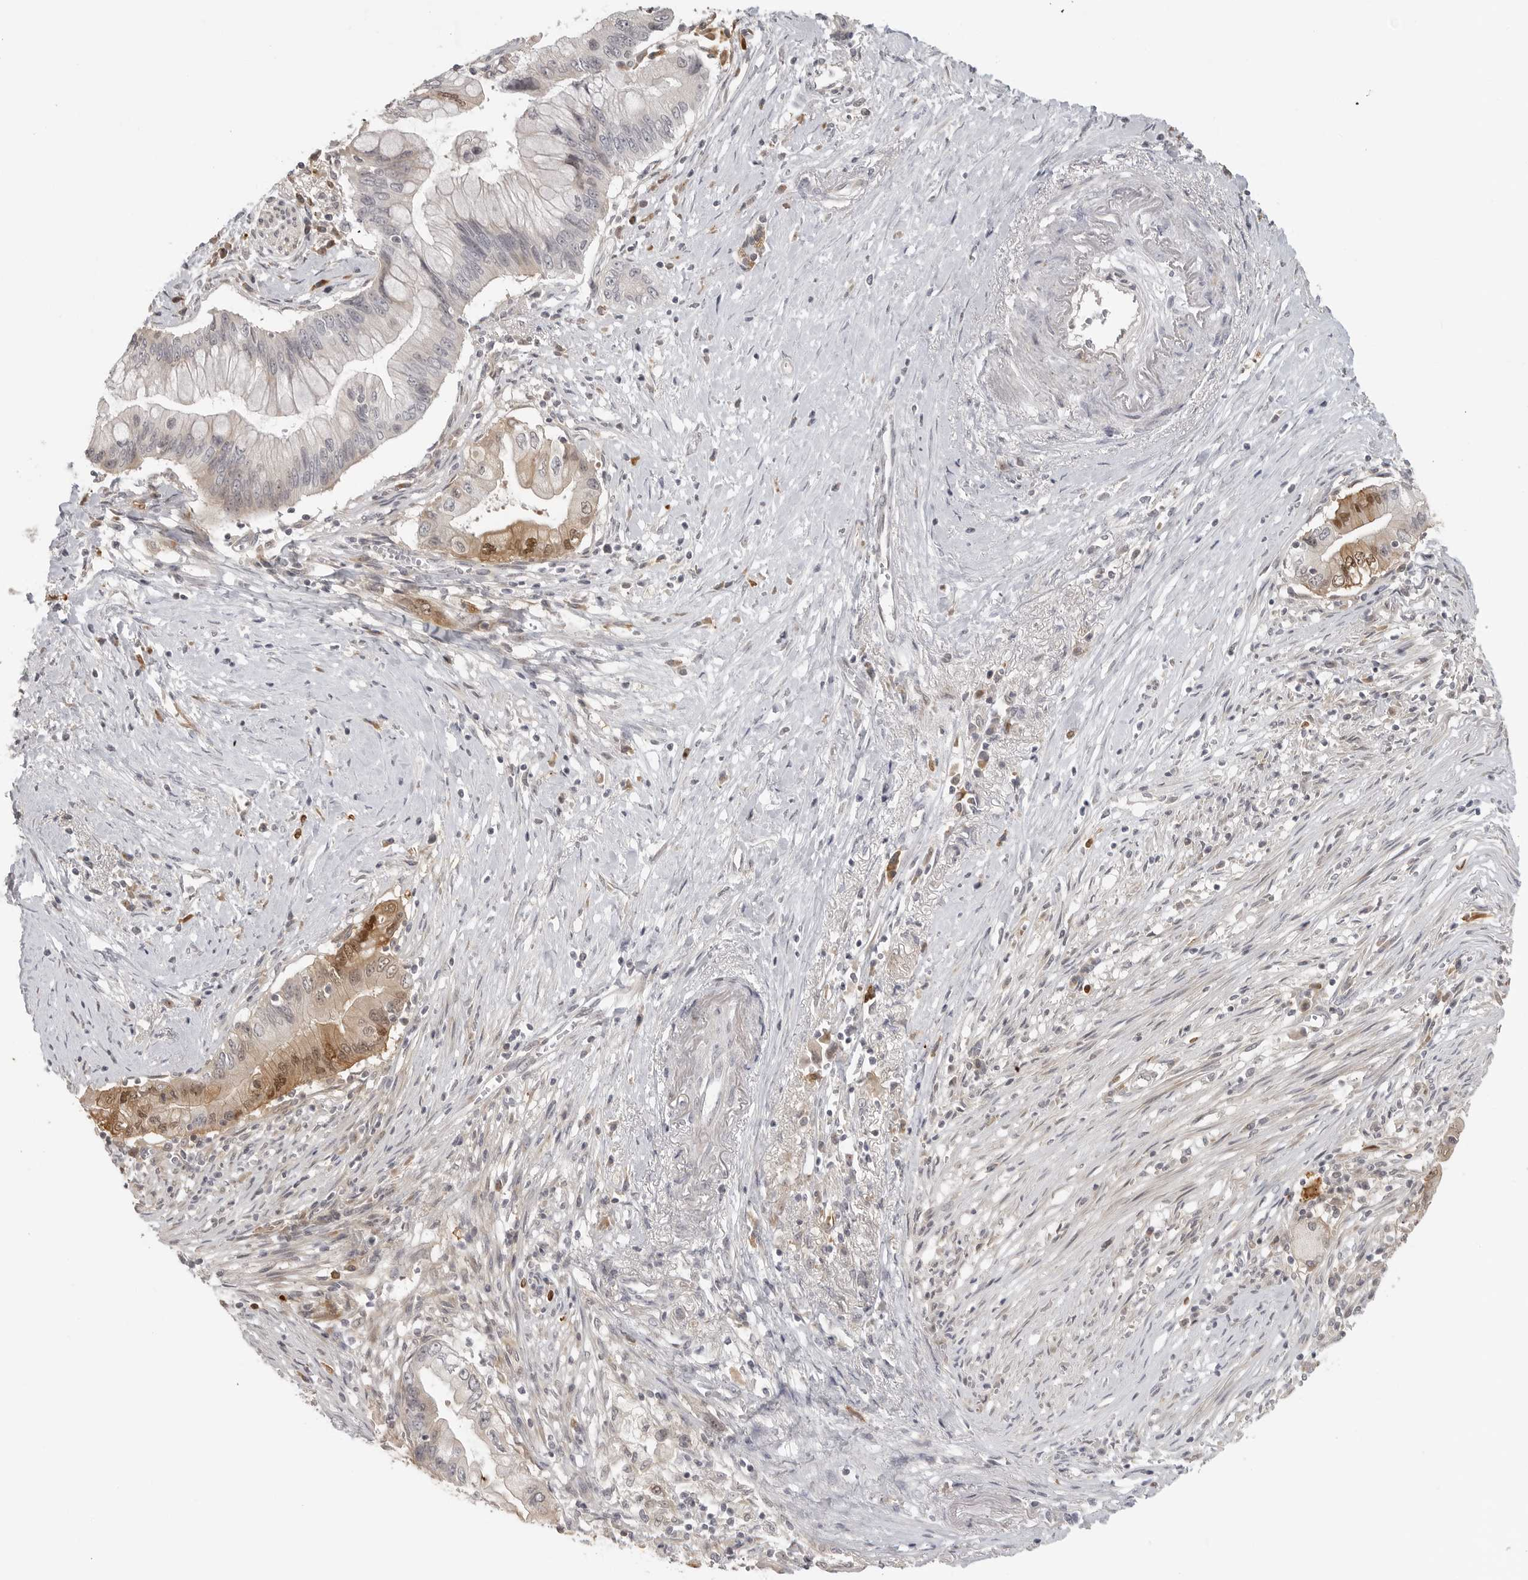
{"staining": {"intensity": "moderate", "quantity": "<25%", "location": "cytoplasmic/membranous,nuclear"}, "tissue": "pancreatic cancer", "cell_type": "Tumor cells", "image_type": "cancer", "snomed": [{"axis": "morphology", "description": "Adenocarcinoma, NOS"}, {"axis": "topography", "description": "Pancreas"}], "caption": "Pancreatic adenocarcinoma was stained to show a protein in brown. There is low levels of moderate cytoplasmic/membranous and nuclear expression in about <25% of tumor cells. (Brightfield microscopy of DAB IHC at high magnification).", "gene": "IDO1", "patient": {"sex": "male", "age": 78}}